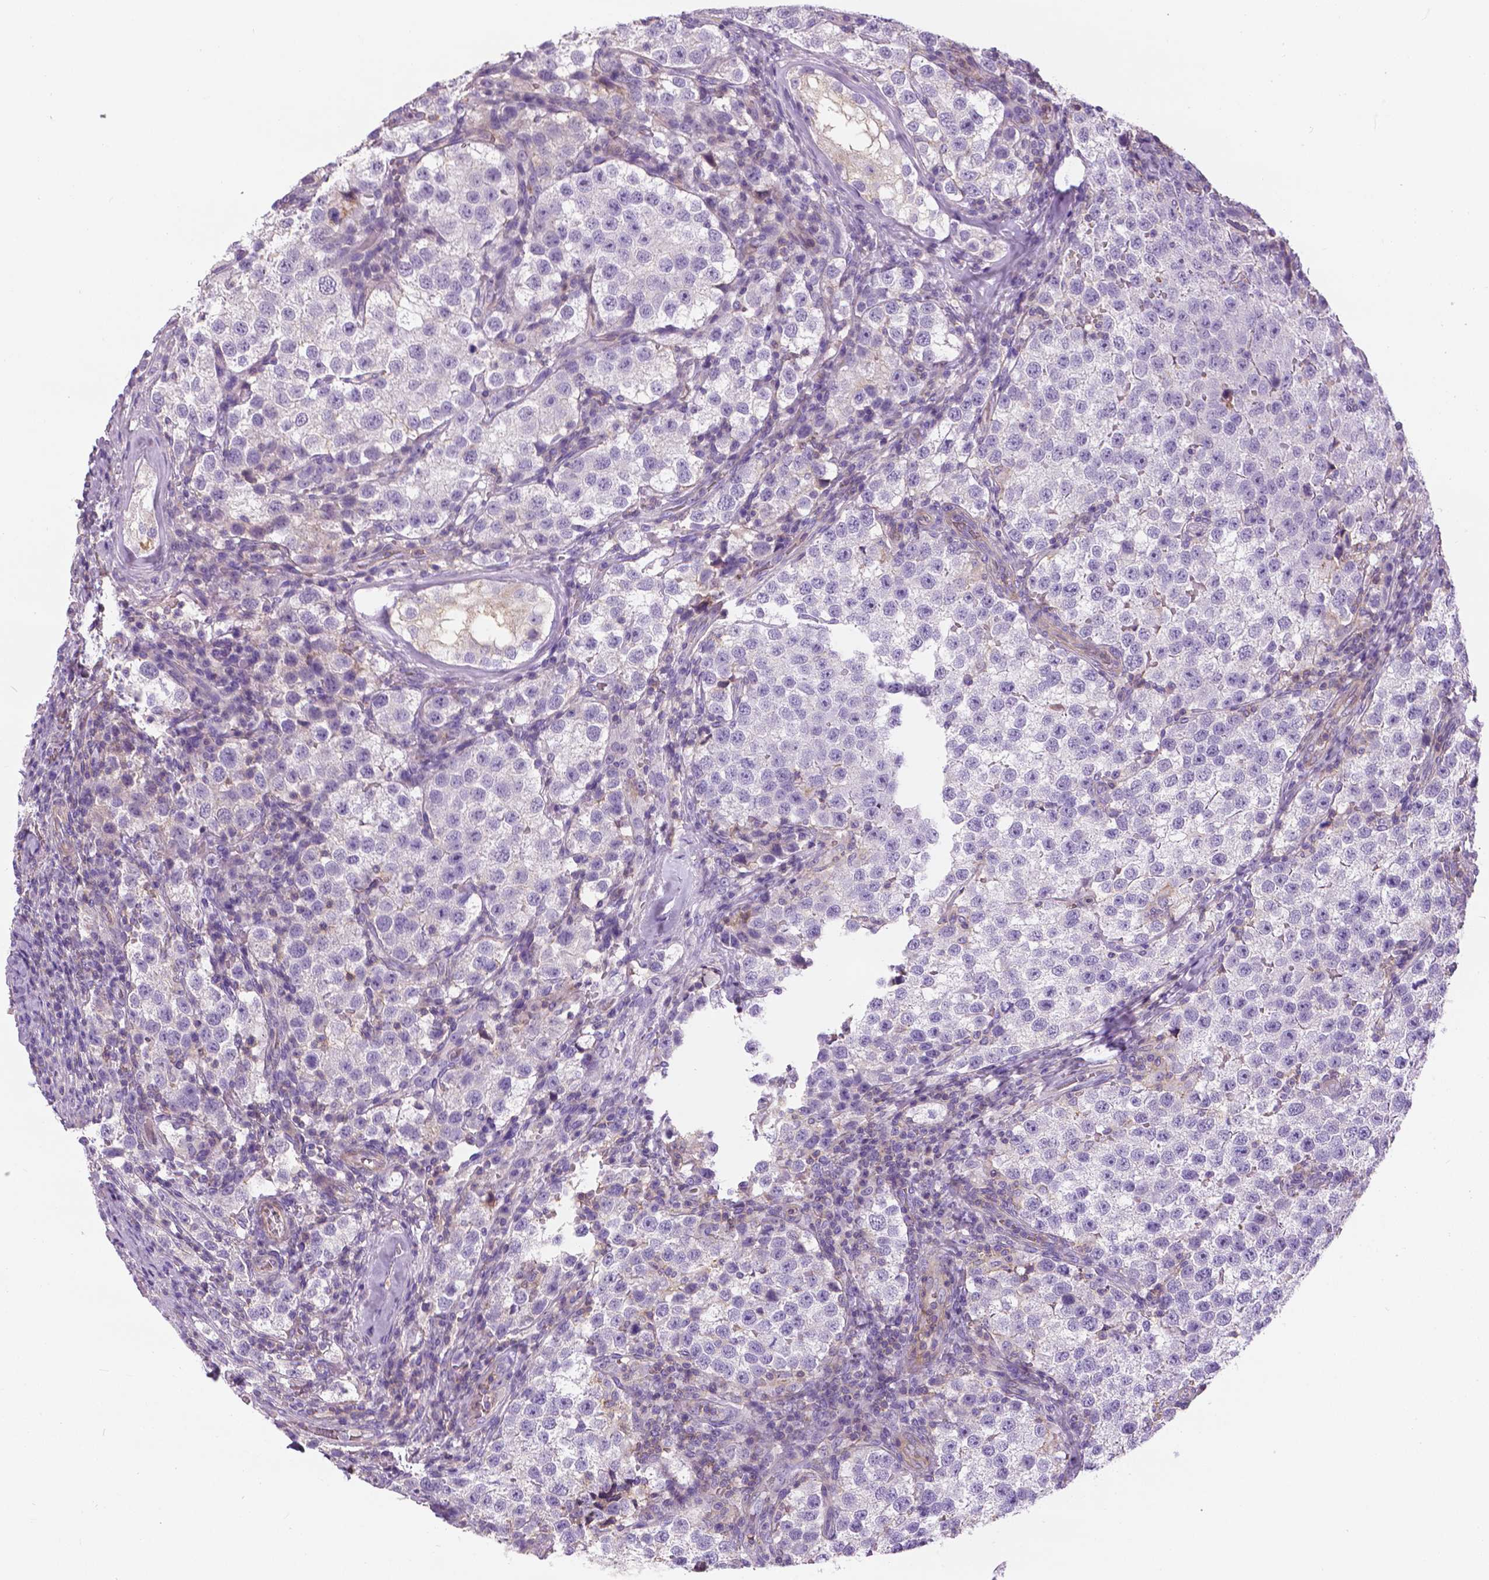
{"staining": {"intensity": "negative", "quantity": "none", "location": "none"}, "tissue": "testis cancer", "cell_type": "Tumor cells", "image_type": "cancer", "snomed": [{"axis": "morphology", "description": "Seminoma, NOS"}, {"axis": "topography", "description": "Testis"}], "caption": "Tumor cells are negative for protein expression in human testis seminoma. The staining is performed using DAB brown chromogen with nuclei counter-stained in using hematoxylin.", "gene": "ANXA13", "patient": {"sex": "male", "age": 37}}